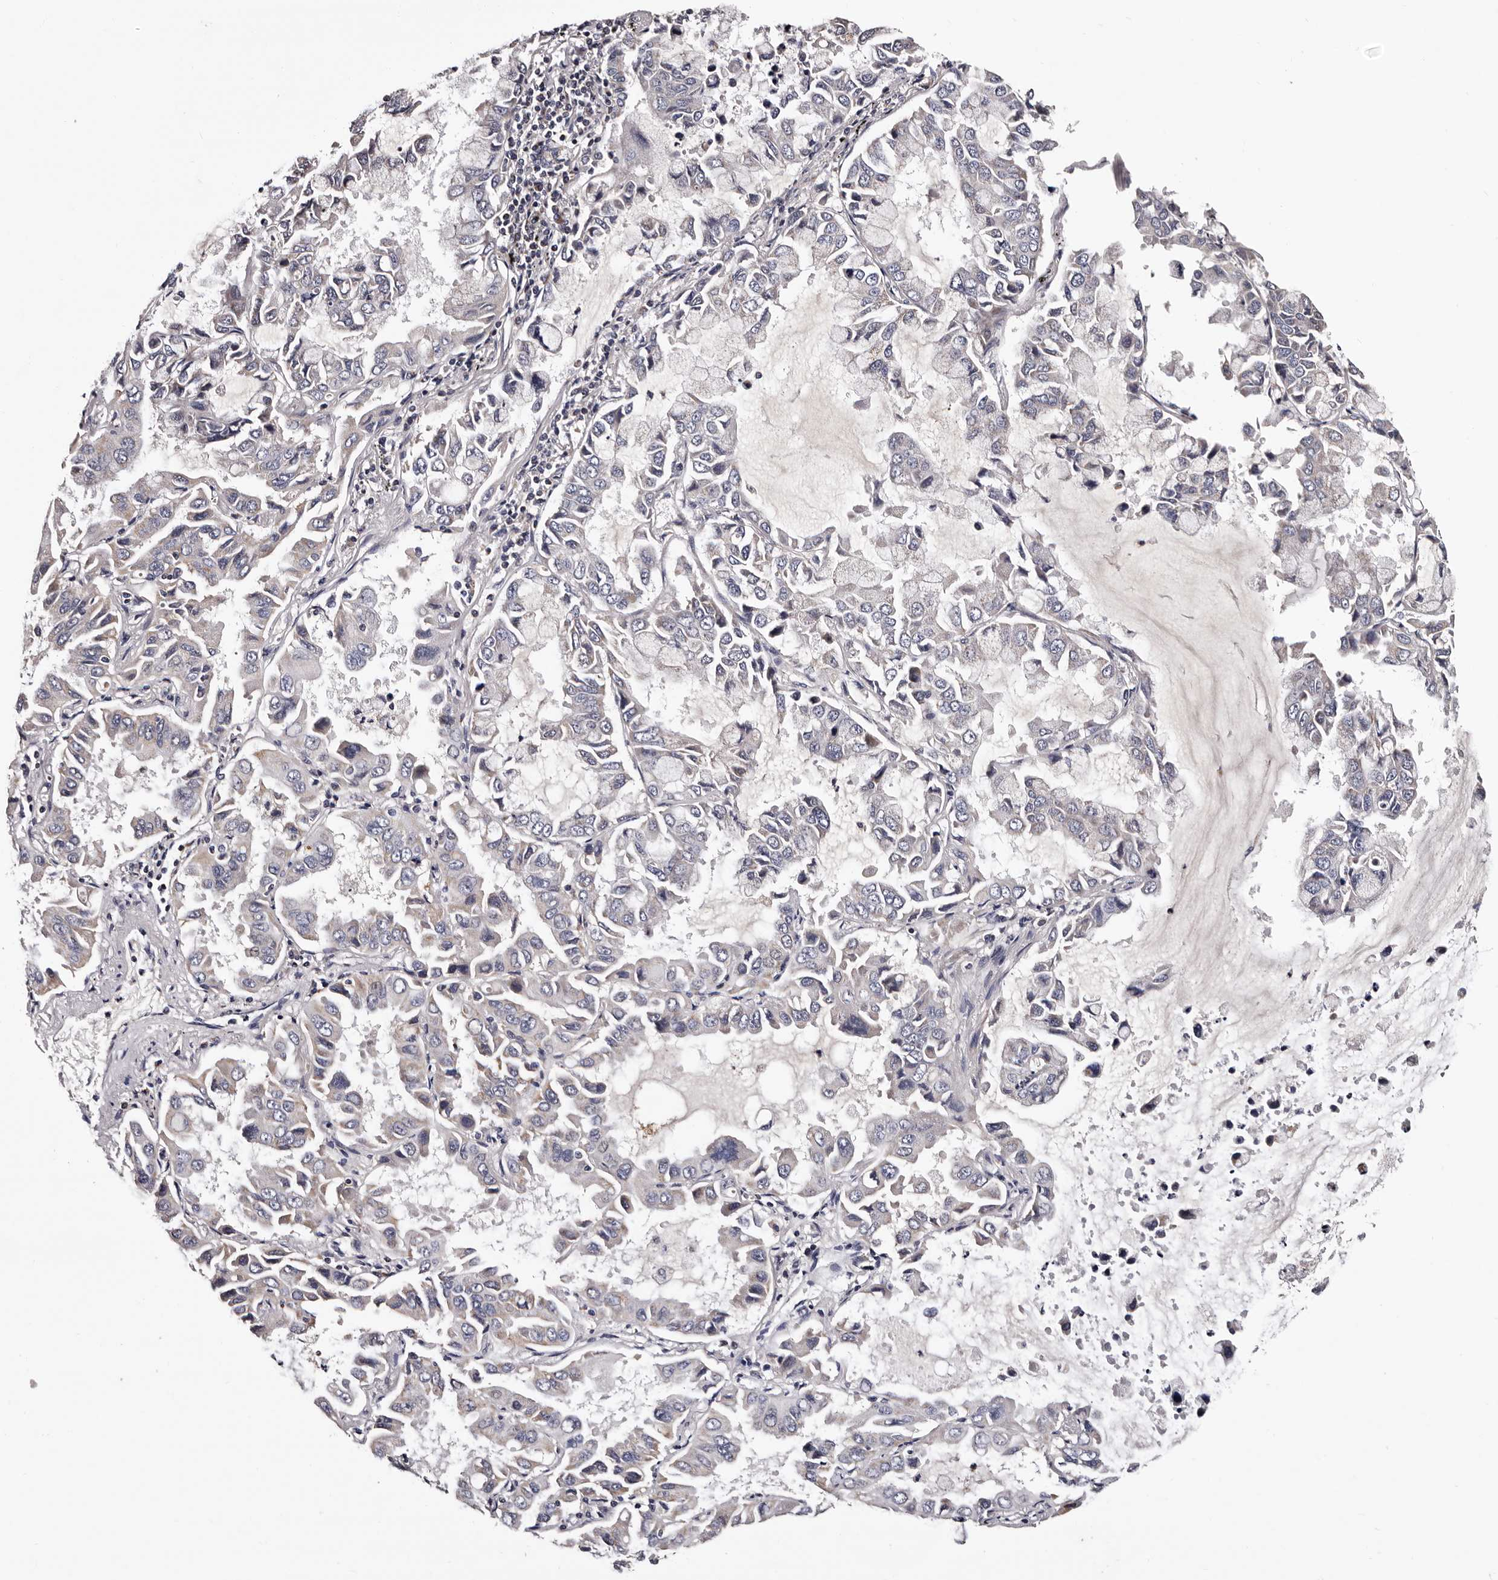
{"staining": {"intensity": "negative", "quantity": "none", "location": "none"}, "tissue": "lung cancer", "cell_type": "Tumor cells", "image_type": "cancer", "snomed": [{"axis": "morphology", "description": "Adenocarcinoma, NOS"}, {"axis": "topography", "description": "Lung"}], "caption": "Image shows no significant protein positivity in tumor cells of adenocarcinoma (lung). Brightfield microscopy of immunohistochemistry stained with DAB (brown) and hematoxylin (blue), captured at high magnification.", "gene": "TAF4B", "patient": {"sex": "male", "age": 64}}